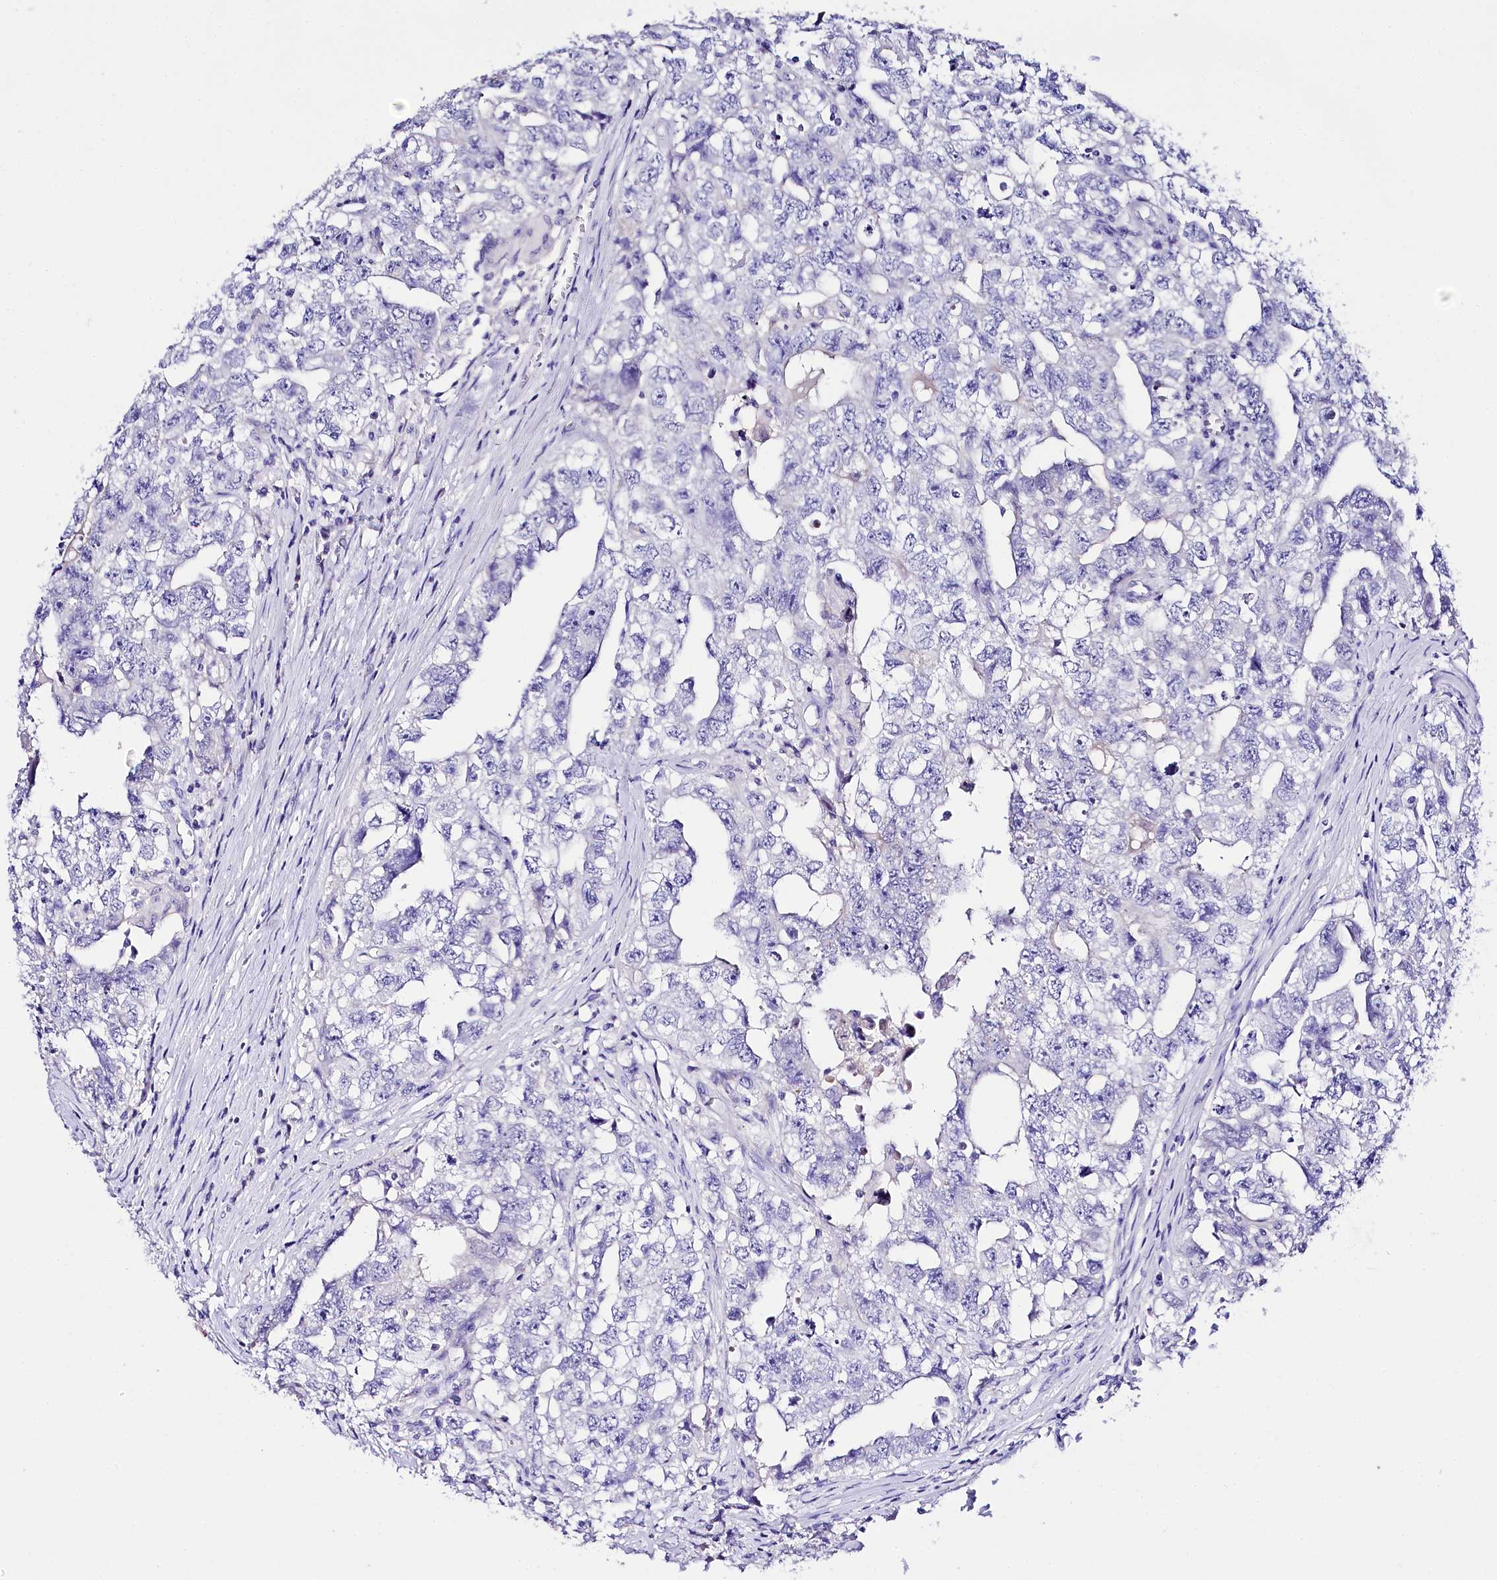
{"staining": {"intensity": "negative", "quantity": "none", "location": "none"}, "tissue": "testis cancer", "cell_type": "Tumor cells", "image_type": "cancer", "snomed": [{"axis": "morphology", "description": "Seminoma, NOS"}, {"axis": "morphology", "description": "Carcinoma, Embryonal, NOS"}, {"axis": "topography", "description": "Testis"}], "caption": "Immunohistochemistry (IHC) photomicrograph of neoplastic tissue: testis cancer stained with DAB exhibits no significant protein positivity in tumor cells.", "gene": "A2ML1", "patient": {"sex": "male", "age": 43}}